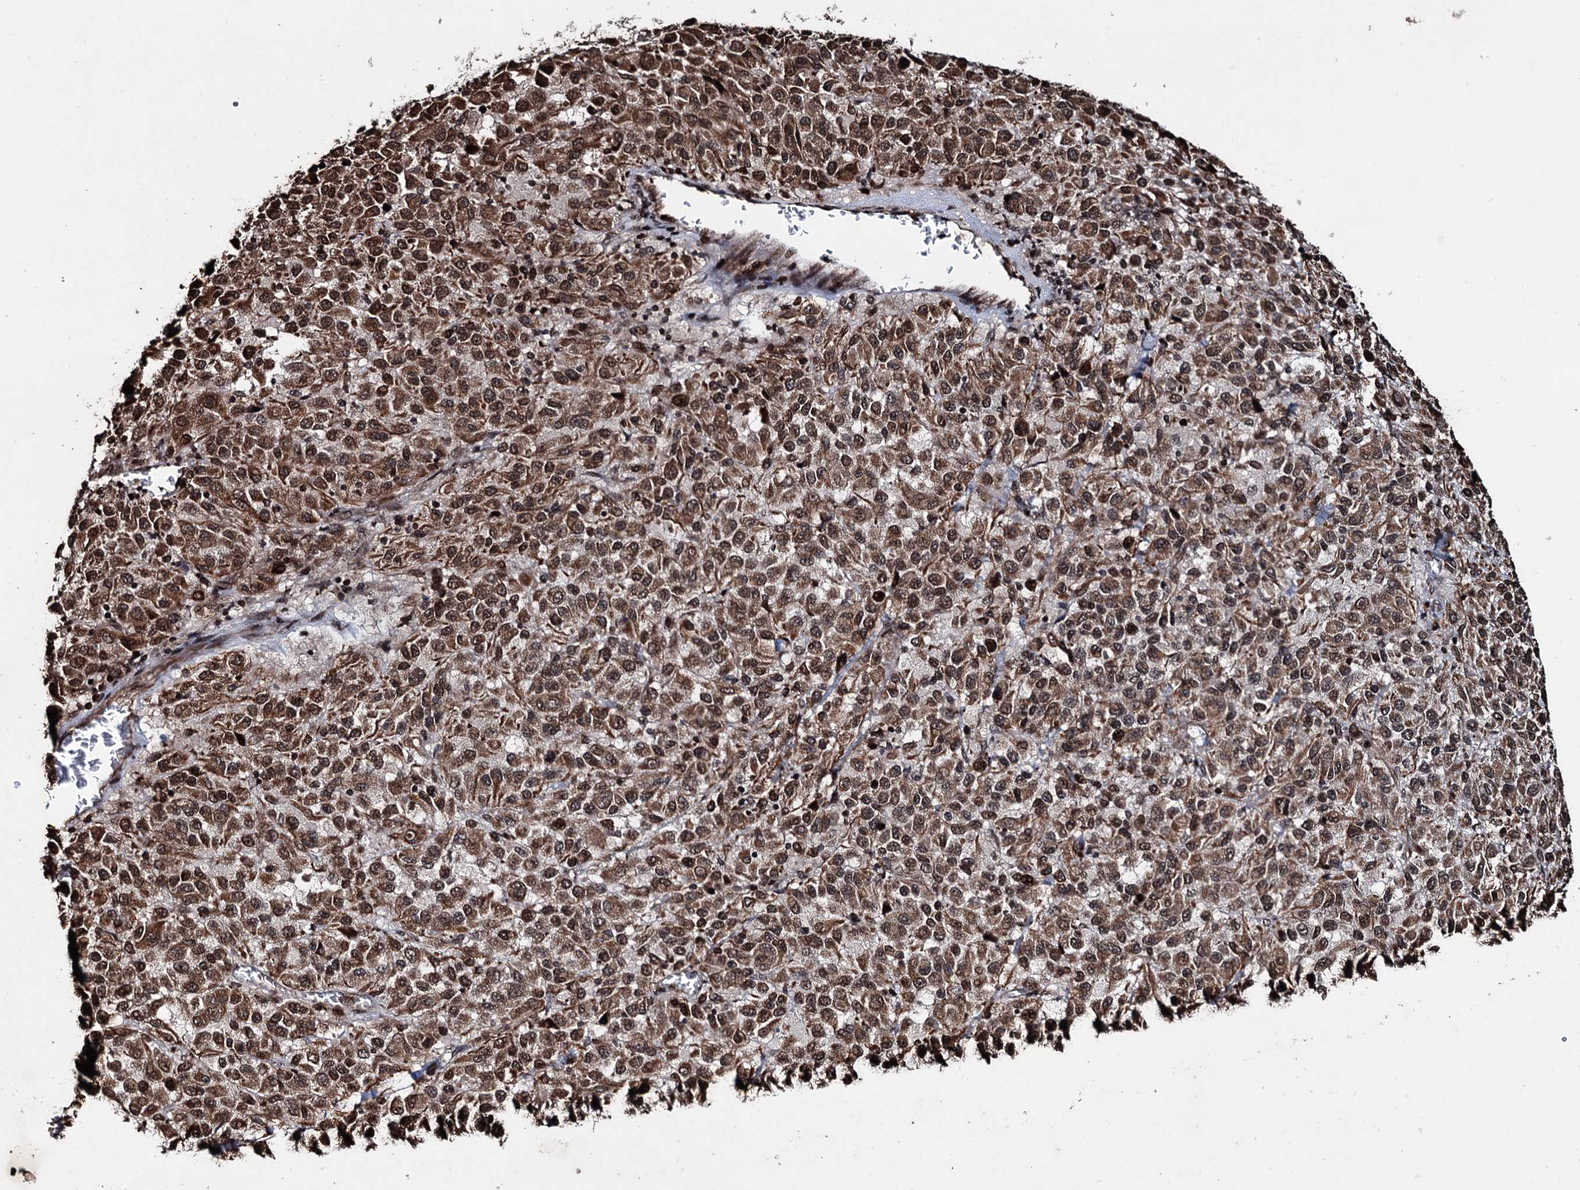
{"staining": {"intensity": "moderate", "quantity": ">75%", "location": "cytoplasmic/membranous,nuclear"}, "tissue": "melanoma", "cell_type": "Tumor cells", "image_type": "cancer", "snomed": [{"axis": "morphology", "description": "Malignant melanoma, Metastatic site"}, {"axis": "topography", "description": "Lung"}], "caption": "The histopathology image shows a brown stain indicating the presence of a protein in the cytoplasmic/membranous and nuclear of tumor cells in malignant melanoma (metastatic site).", "gene": "EYA4", "patient": {"sex": "male", "age": 64}}